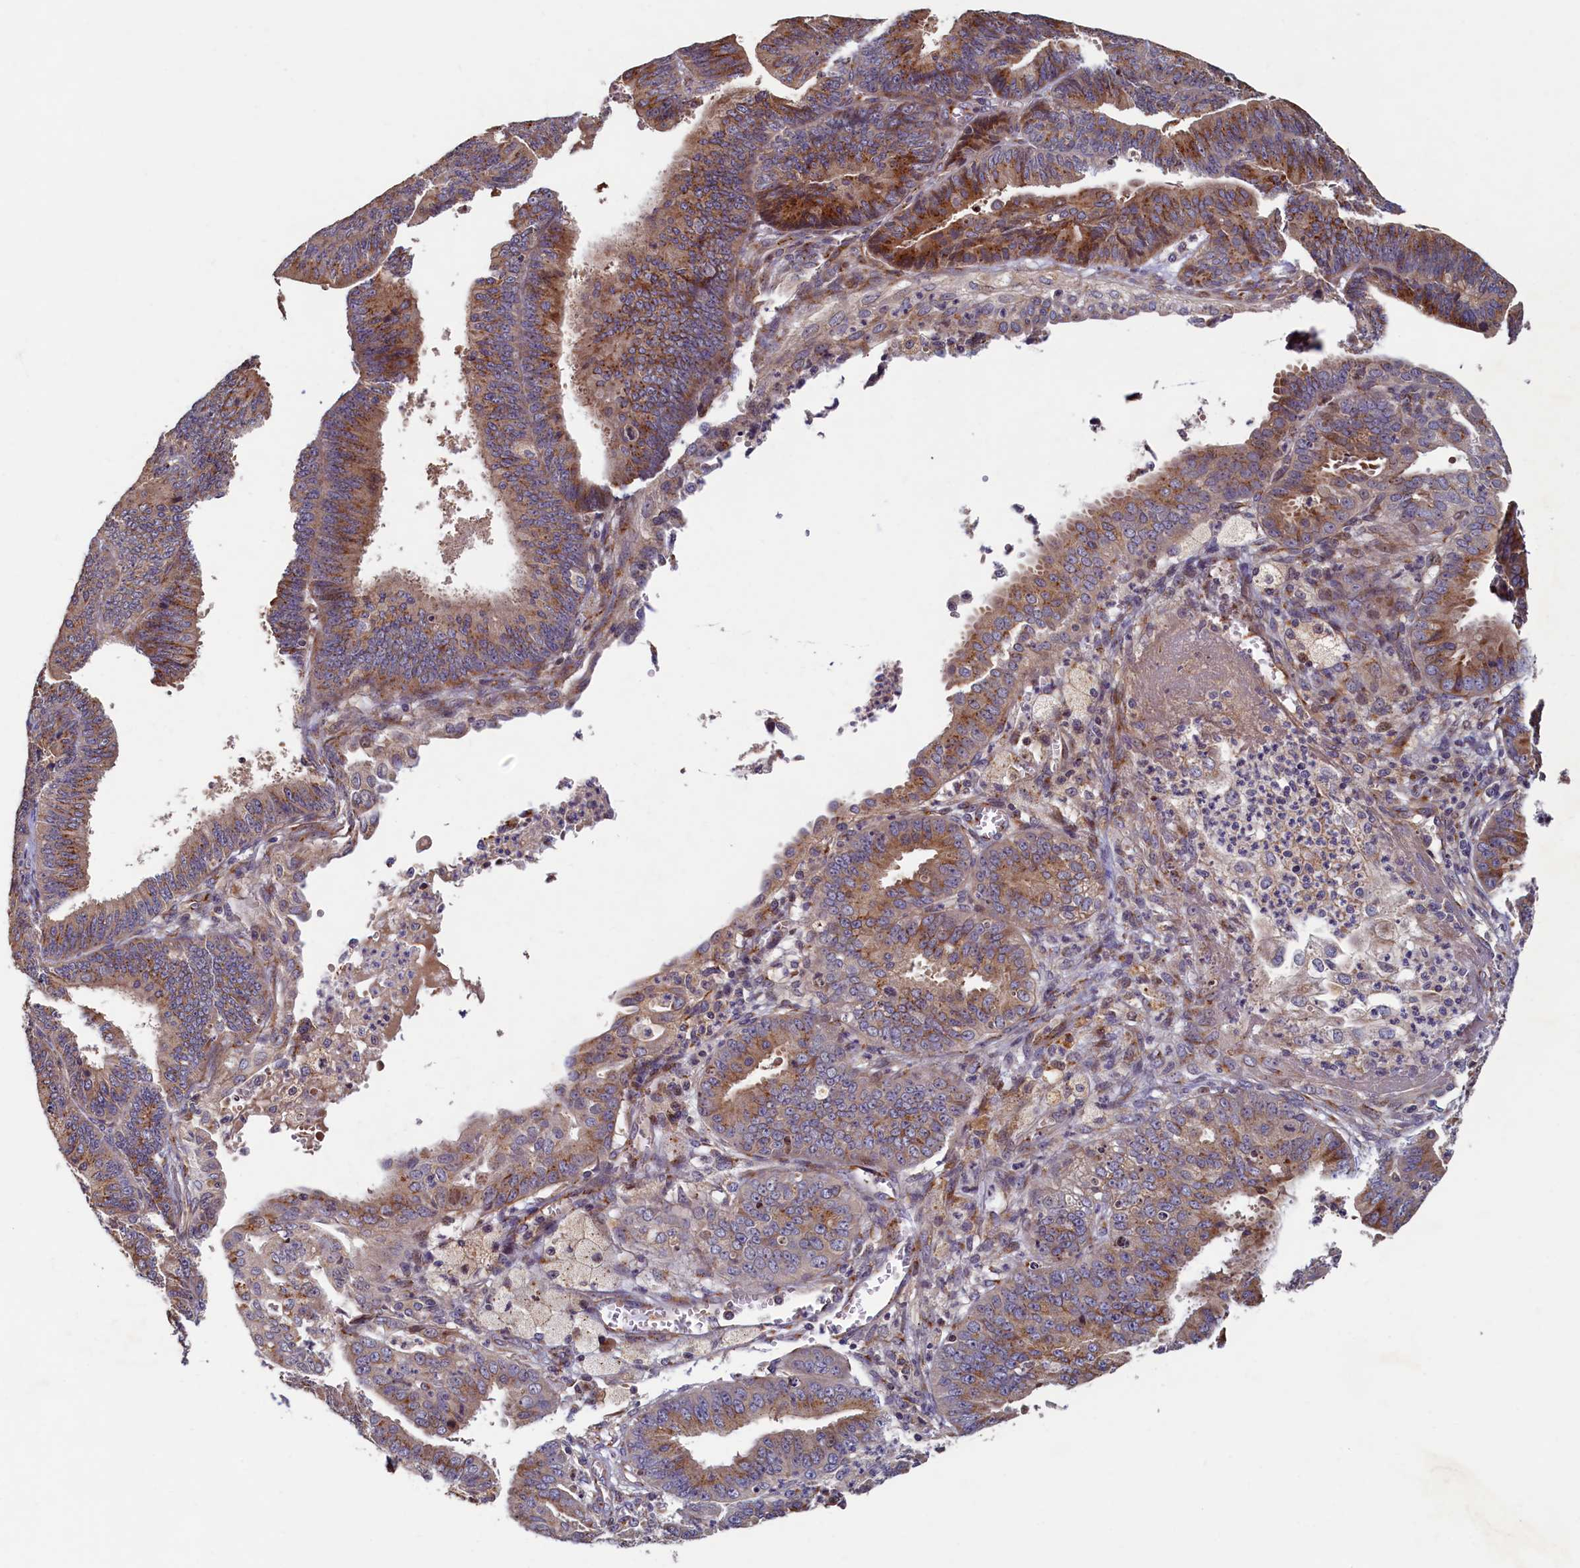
{"staining": {"intensity": "moderate", "quantity": ">75%", "location": "cytoplasmic/membranous"}, "tissue": "endometrial cancer", "cell_type": "Tumor cells", "image_type": "cancer", "snomed": [{"axis": "morphology", "description": "Adenocarcinoma, NOS"}, {"axis": "topography", "description": "Endometrium"}], "caption": "Immunohistochemical staining of endometrial cancer (adenocarcinoma) reveals moderate cytoplasmic/membranous protein staining in approximately >75% of tumor cells.", "gene": "TMEM181", "patient": {"sex": "female", "age": 73}}